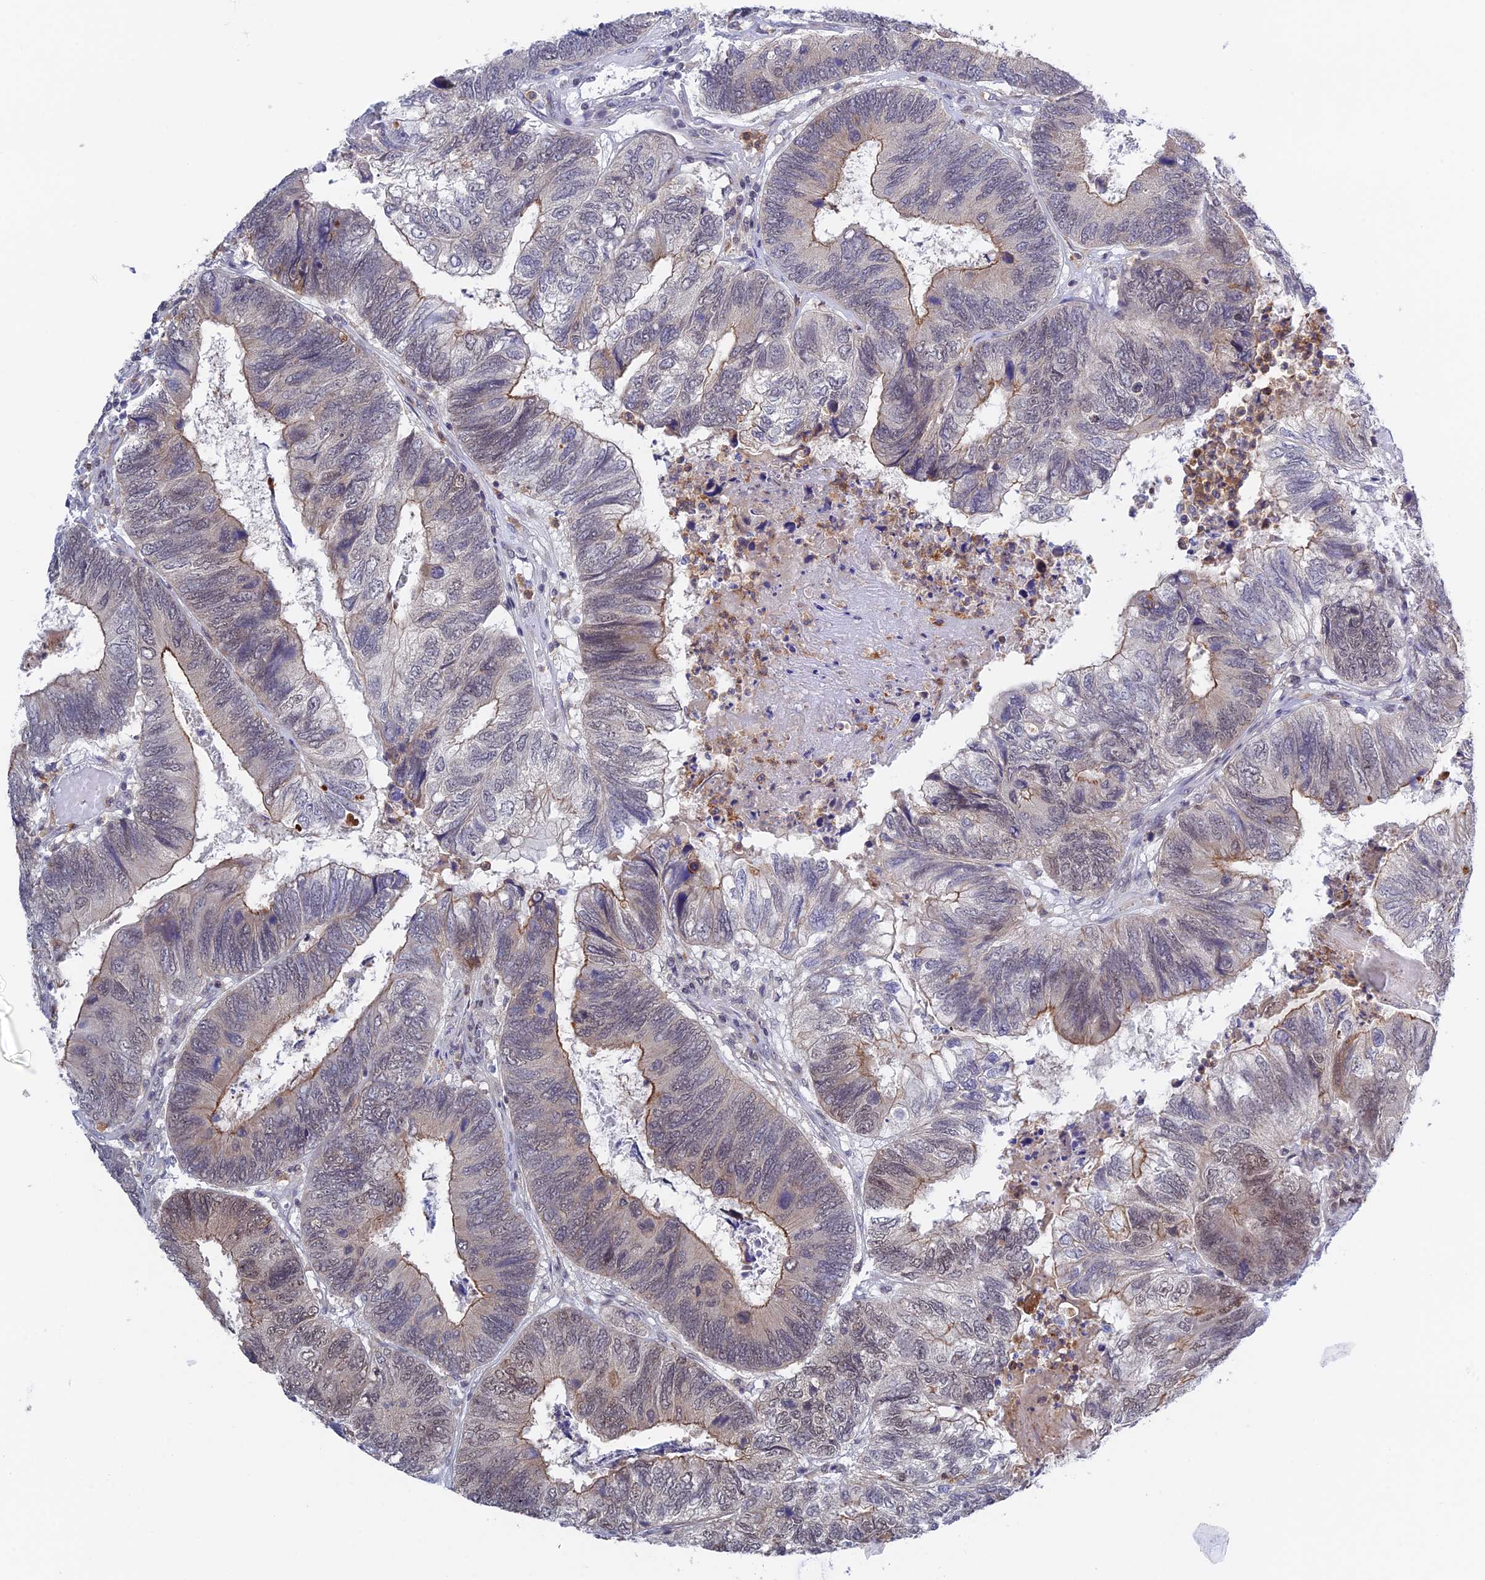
{"staining": {"intensity": "moderate", "quantity": "25%-75%", "location": "cytoplasmic/membranous,nuclear"}, "tissue": "colorectal cancer", "cell_type": "Tumor cells", "image_type": "cancer", "snomed": [{"axis": "morphology", "description": "Adenocarcinoma, NOS"}, {"axis": "topography", "description": "Colon"}], "caption": "Protein expression by IHC demonstrates moderate cytoplasmic/membranous and nuclear positivity in about 25%-75% of tumor cells in colorectal cancer.", "gene": "TCEA1", "patient": {"sex": "female", "age": 67}}